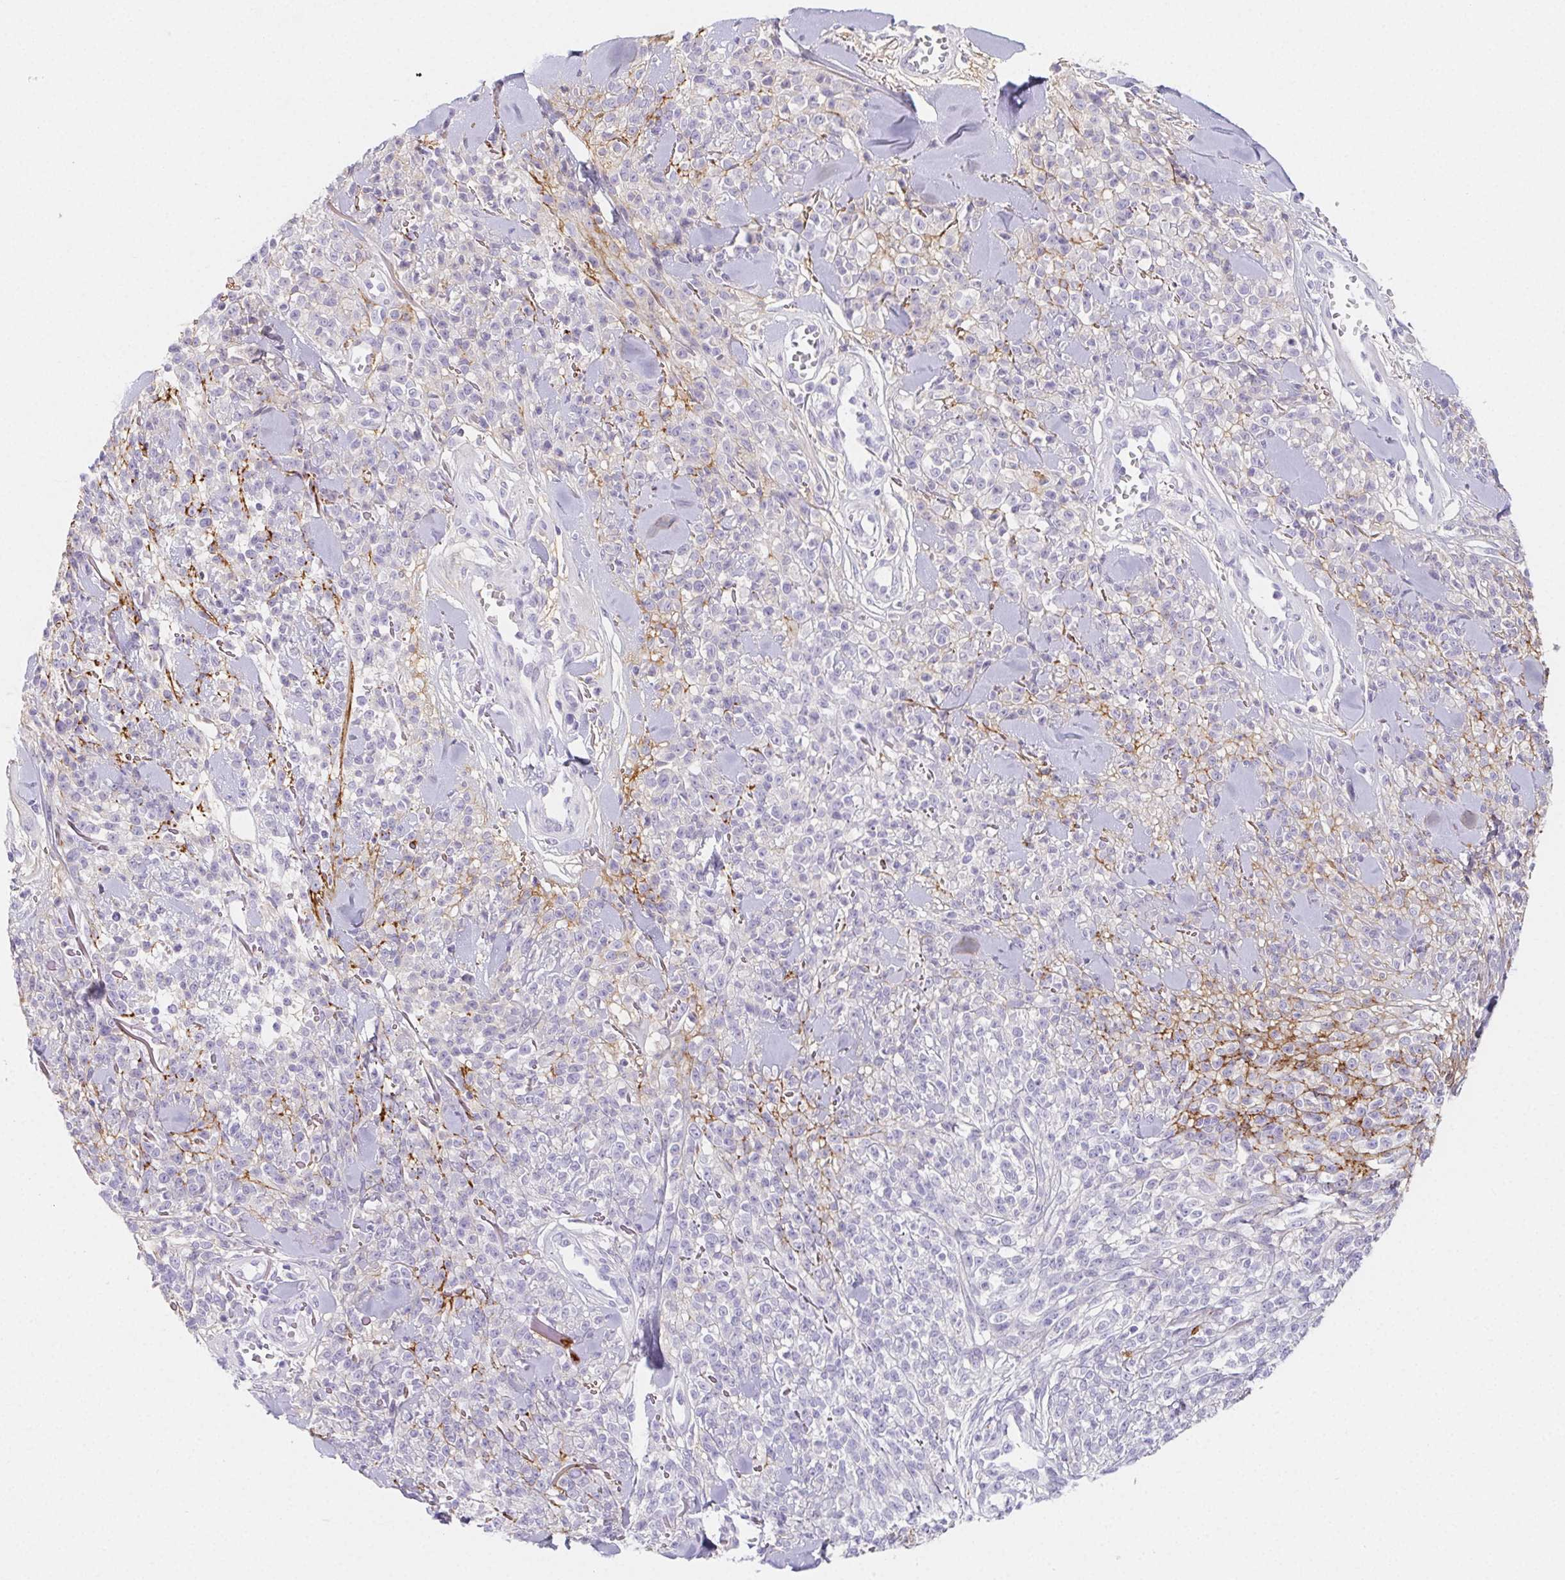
{"staining": {"intensity": "negative", "quantity": "none", "location": "none"}, "tissue": "melanoma", "cell_type": "Tumor cells", "image_type": "cancer", "snomed": [{"axis": "morphology", "description": "Malignant melanoma, NOS"}, {"axis": "topography", "description": "Skin"}, {"axis": "topography", "description": "Skin of trunk"}], "caption": "Tumor cells show no significant positivity in malignant melanoma.", "gene": "ITIH2", "patient": {"sex": "male", "age": 74}}